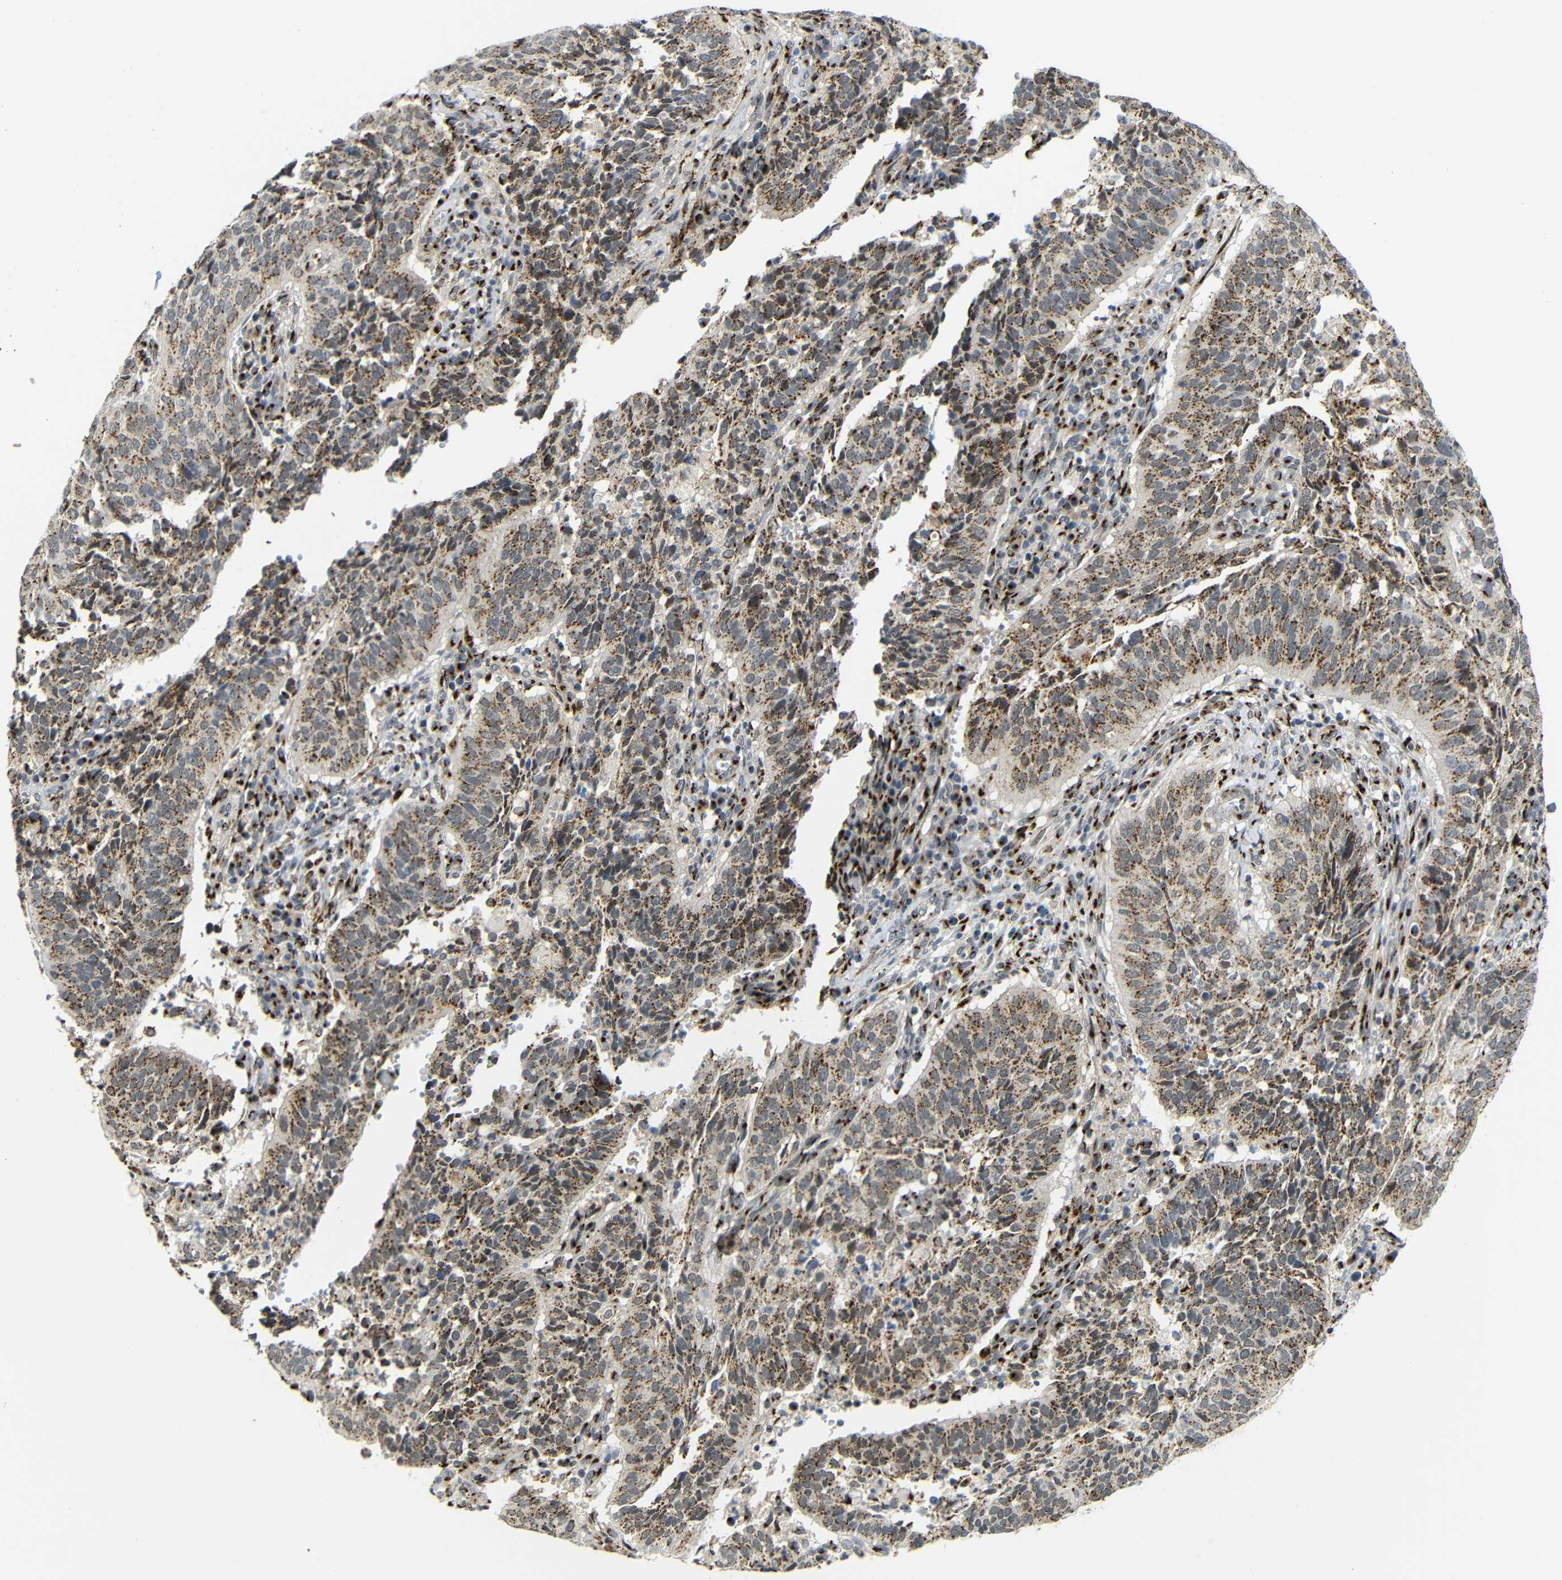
{"staining": {"intensity": "moderate", "quantity": ">75%", "location": "cytoplasmic/membranous"}, "tissue": "cervical cancer", "cell_type": "Tumor cells", "image_type": "cancer", "snomed": [{"axis": "morphology", "description": "Normal tissue, NOS"}, {"axis": "morphology", "description": "Squamous cell carcinoma, NOS"}, {"axis": "topography", "description": "Cervix"}], "caption": "Immunohistochemistry (DAB (3,3'-diaminobenzidine)) staining of cervical squamous cell carcinoma displays moderate cytoplasmic/membranous protein expression in about >75% of tumor cells.", "gene": "TGOLN2", "patient": {"sex": "female", "age": 39}}